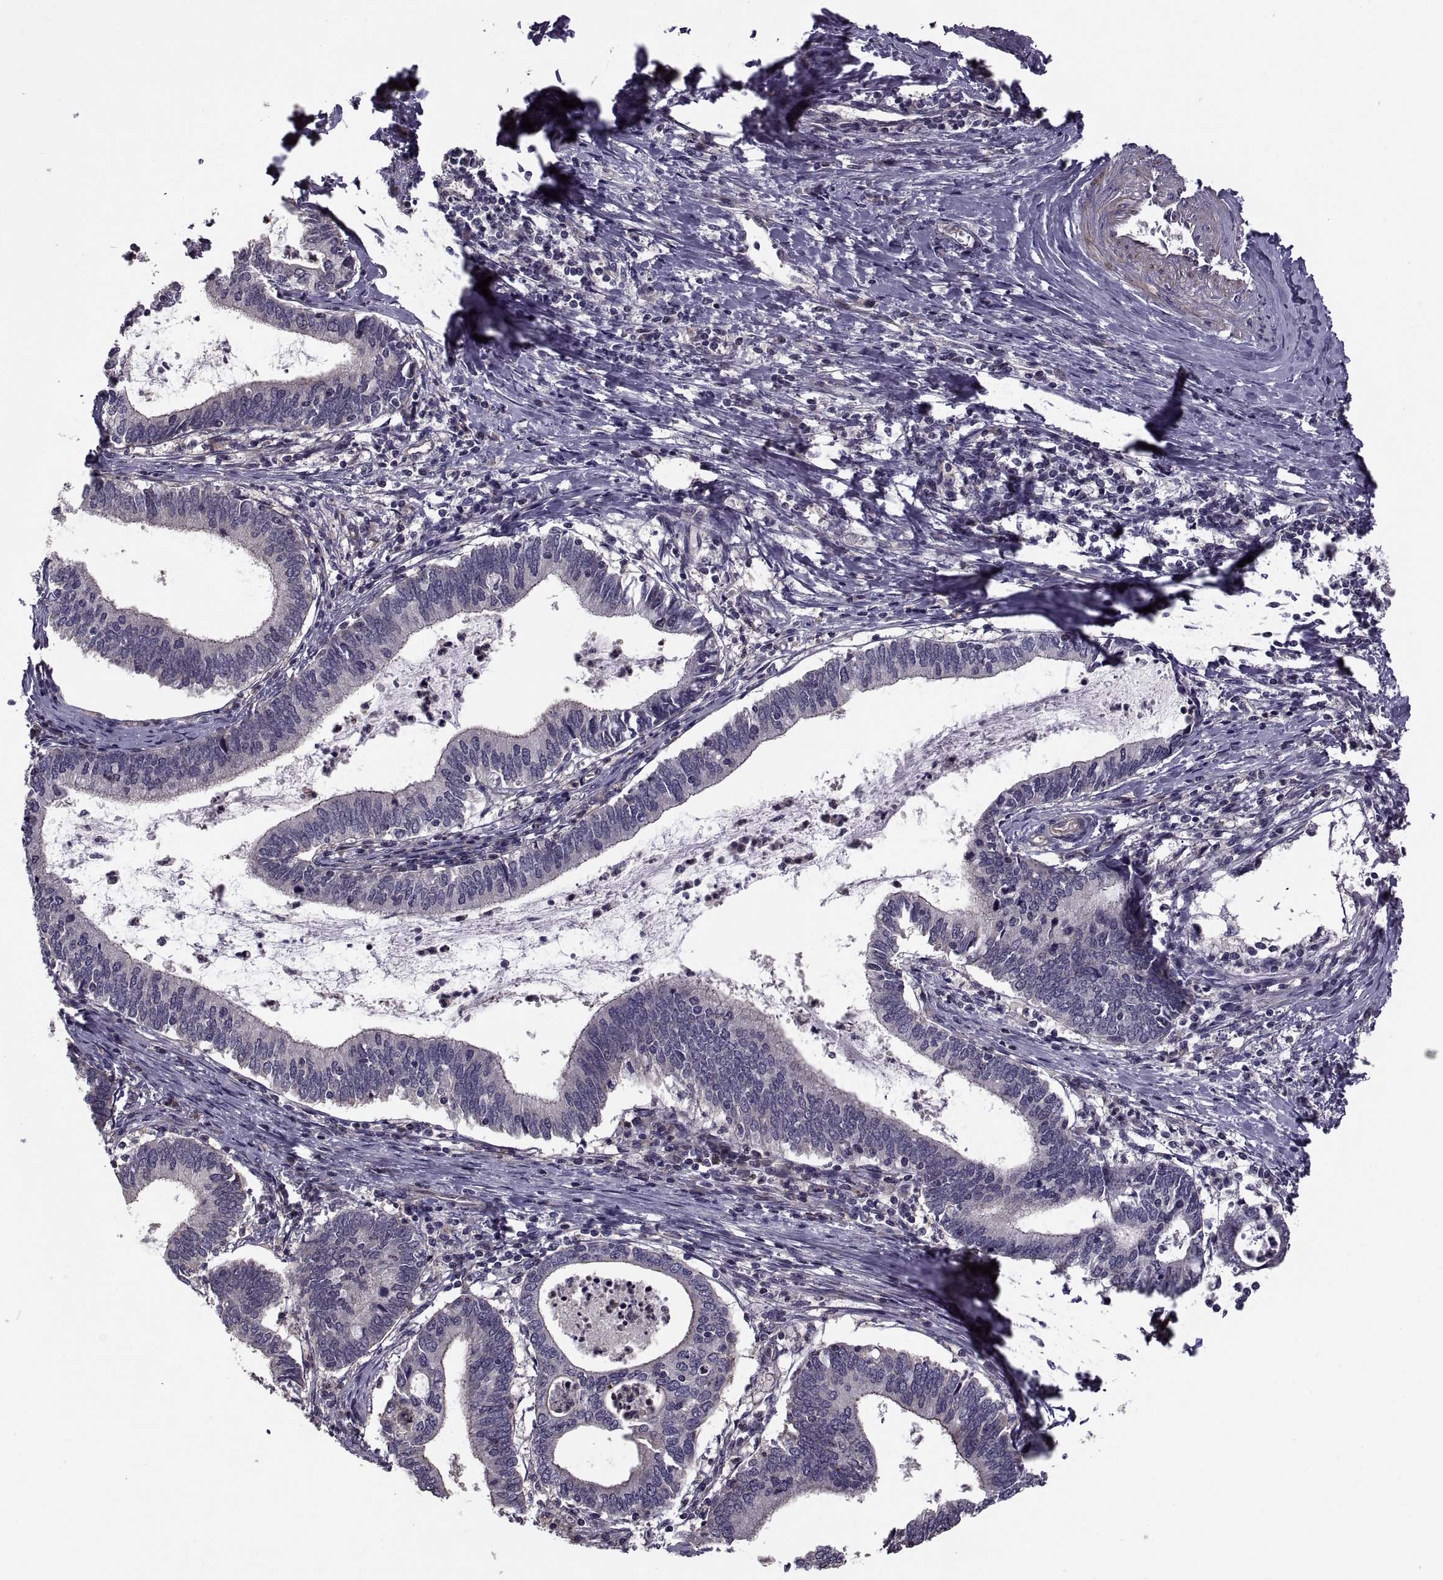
{"staining": {"intensity": "negative", "quantity": "none", "location": "none"}, "tissue": "cervical cancer", "cell_type": "Tumor cells", "image_type": "cancer", "snomed": [{"axis": "morphology", "description": "Adenocarcinoma, NOS"}, {"axis": "topography", "description": "Cervix"}], "caption": "This is a histopathology image of immunohistochemistry (IHC) staining of cervical cancer, which shows no positivity in tumor cells. (Stains: DAB (3,3'-diaminobenzidine) immunohistochemistry (IHC) with hematoxylin counter stain, Microscopy: brightfield microscopy at high magnification).", "gene": "PMM2", "patient": {"sex": "female", "age": 42}}